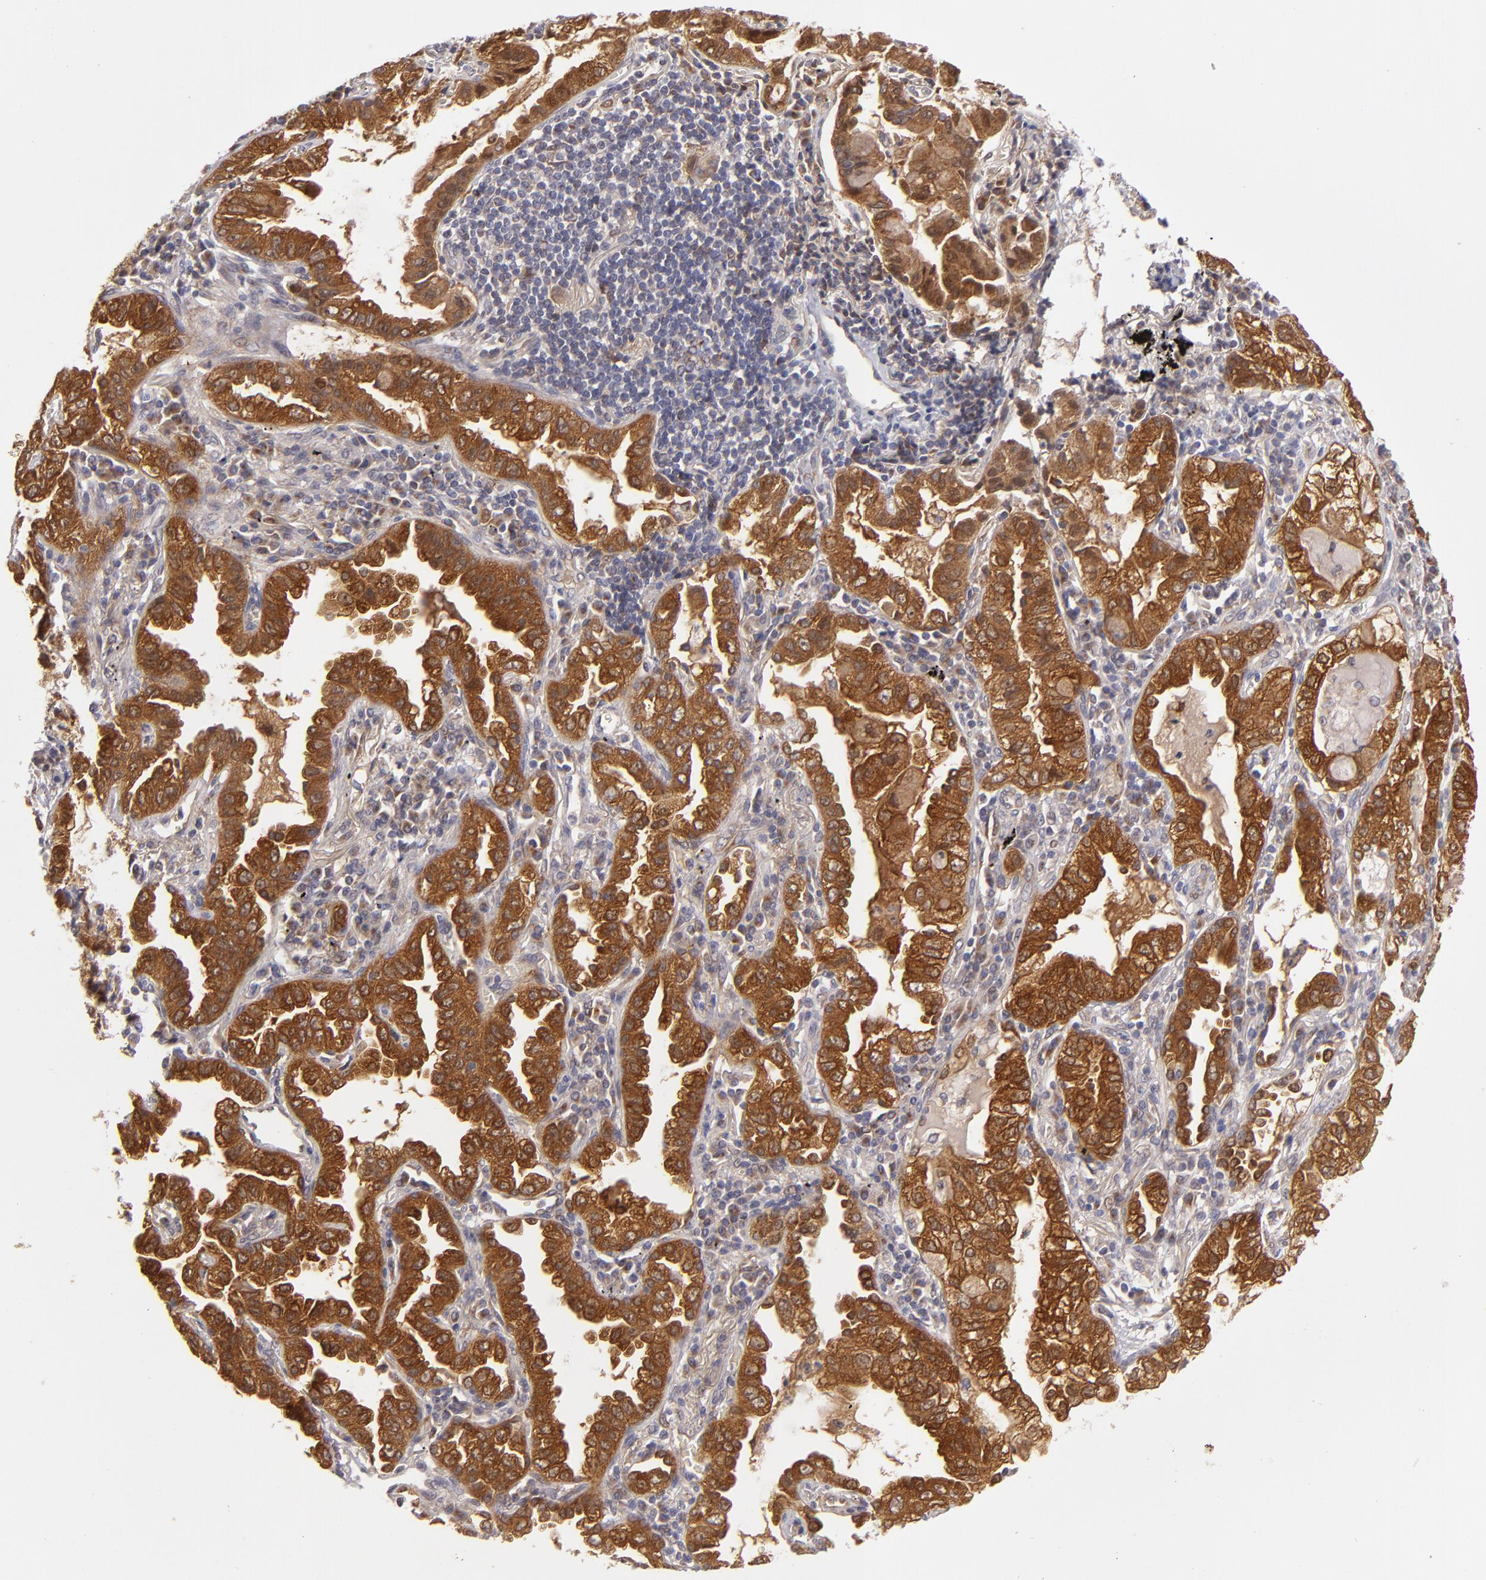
{"staining": {"intensity": "strong", "quantity": ">75%", "location": "cytoplasmic/membranous"}, "tissue": "lung cancer", "cell_type": "Tumor cells", "image_type": "cancer", "snomed": [{"axis": "morphology", "description": "Adenocarcinoma, NOS"}, {"axis": "topography", "description": "Lung"}], "caption": "Lung adenocarcinoma tissue exhibits strong cytoplasmic/membranous staining in about >75% of tumor cells (brown staining indicates protein expression, while blue staining denotes nuclei).", "gene": "SH2D4A", "patient": {"sex": "female", "age": 50}}